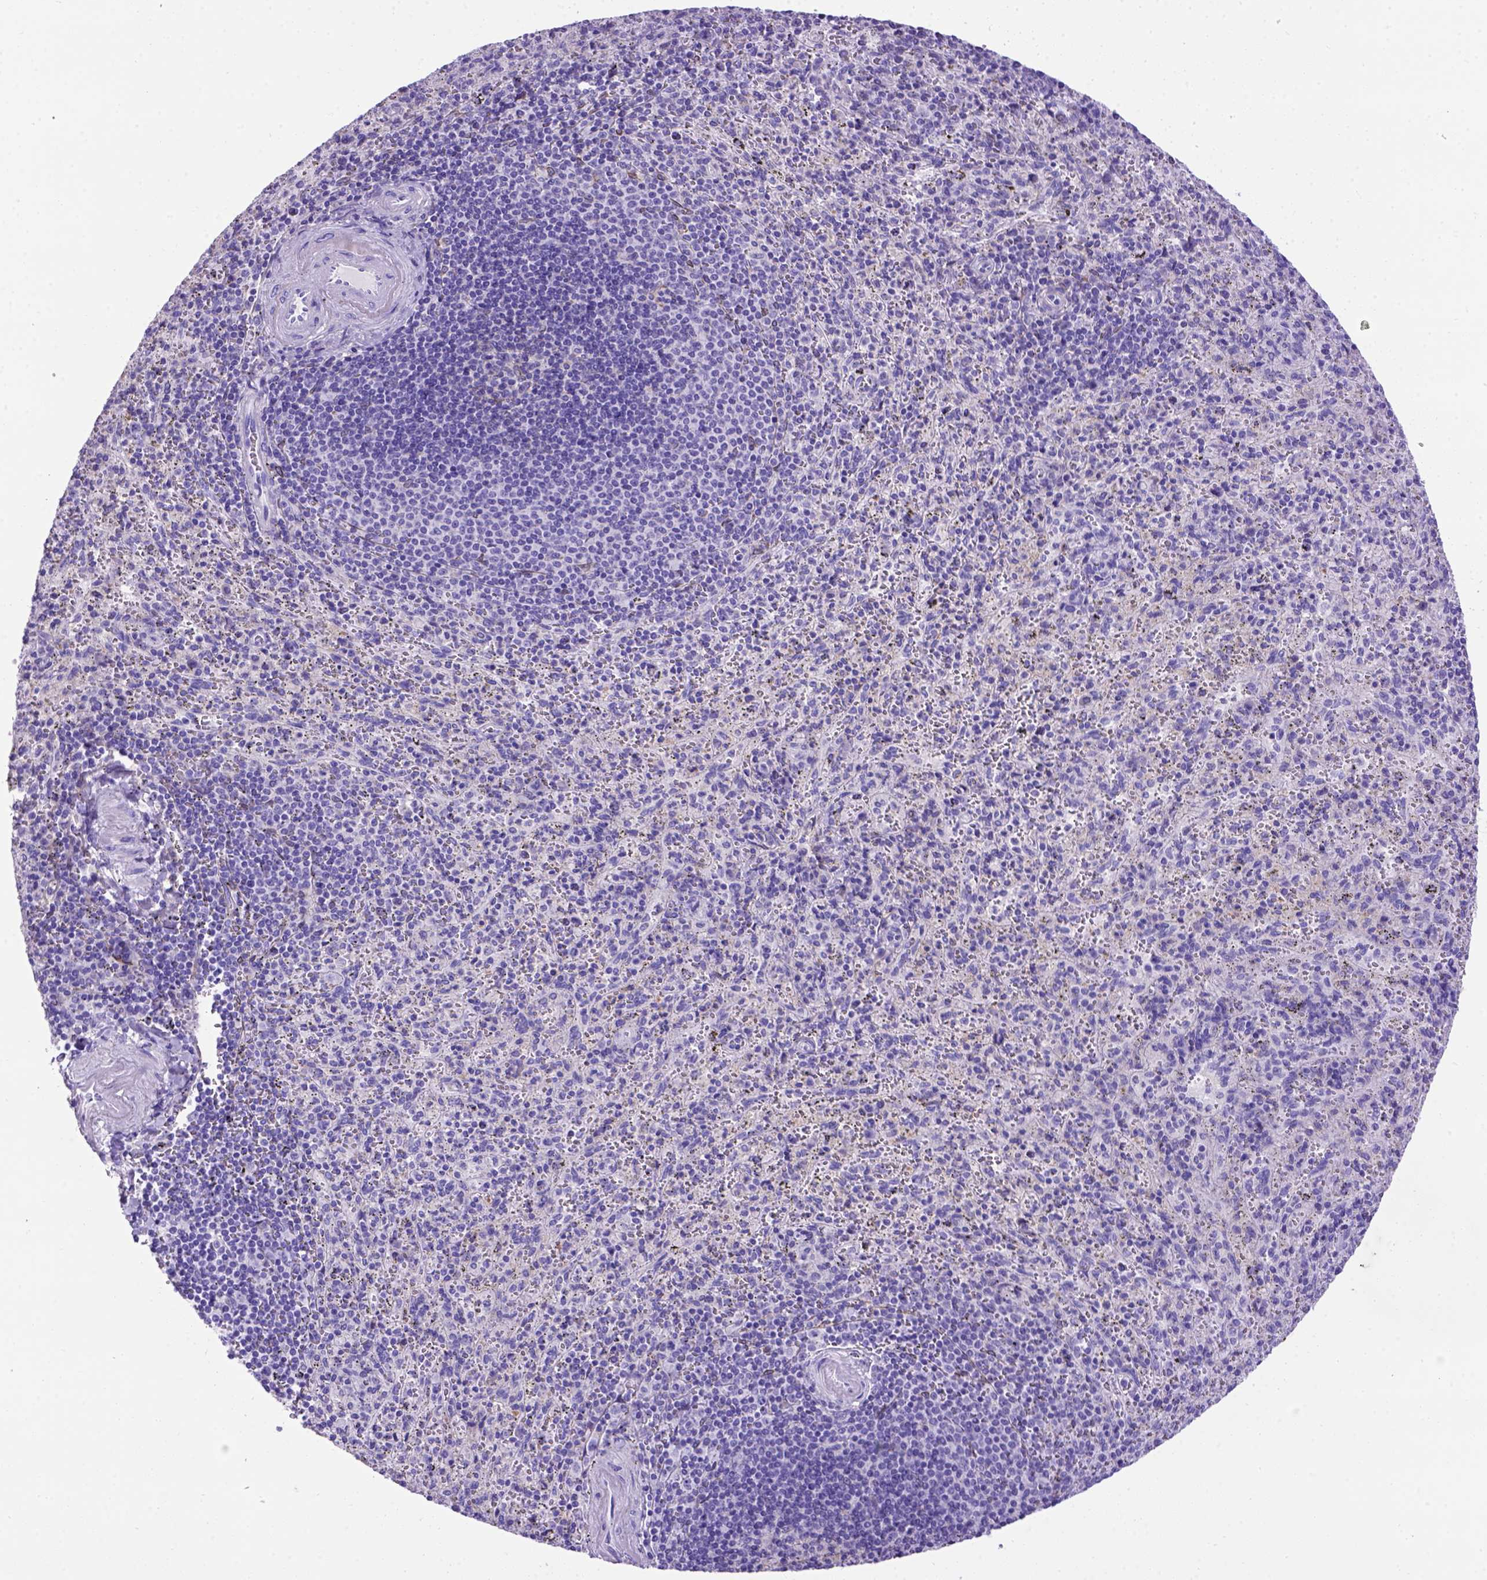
{"staining": {"intensity": "negative", "quantity": "none", "location": "none"}, "tissue": "spleen", "cell_type": "Cells in red pulp", "image_type": "normal", "snomed": [{"axis": "morphology", "description": "Normal tissue, NOS"}, {"axis": "topography", "description": "Spleen"}], "caption": "A micrograph of spleen stained for a protein displays no brown staining in cells in red pulp. (DAB (3,3'-diaminobenzidine) immunohistochemistry (IHC), high magnification).", "gene": "PTGES", "patient": {"sex": "male", "age": 57}}